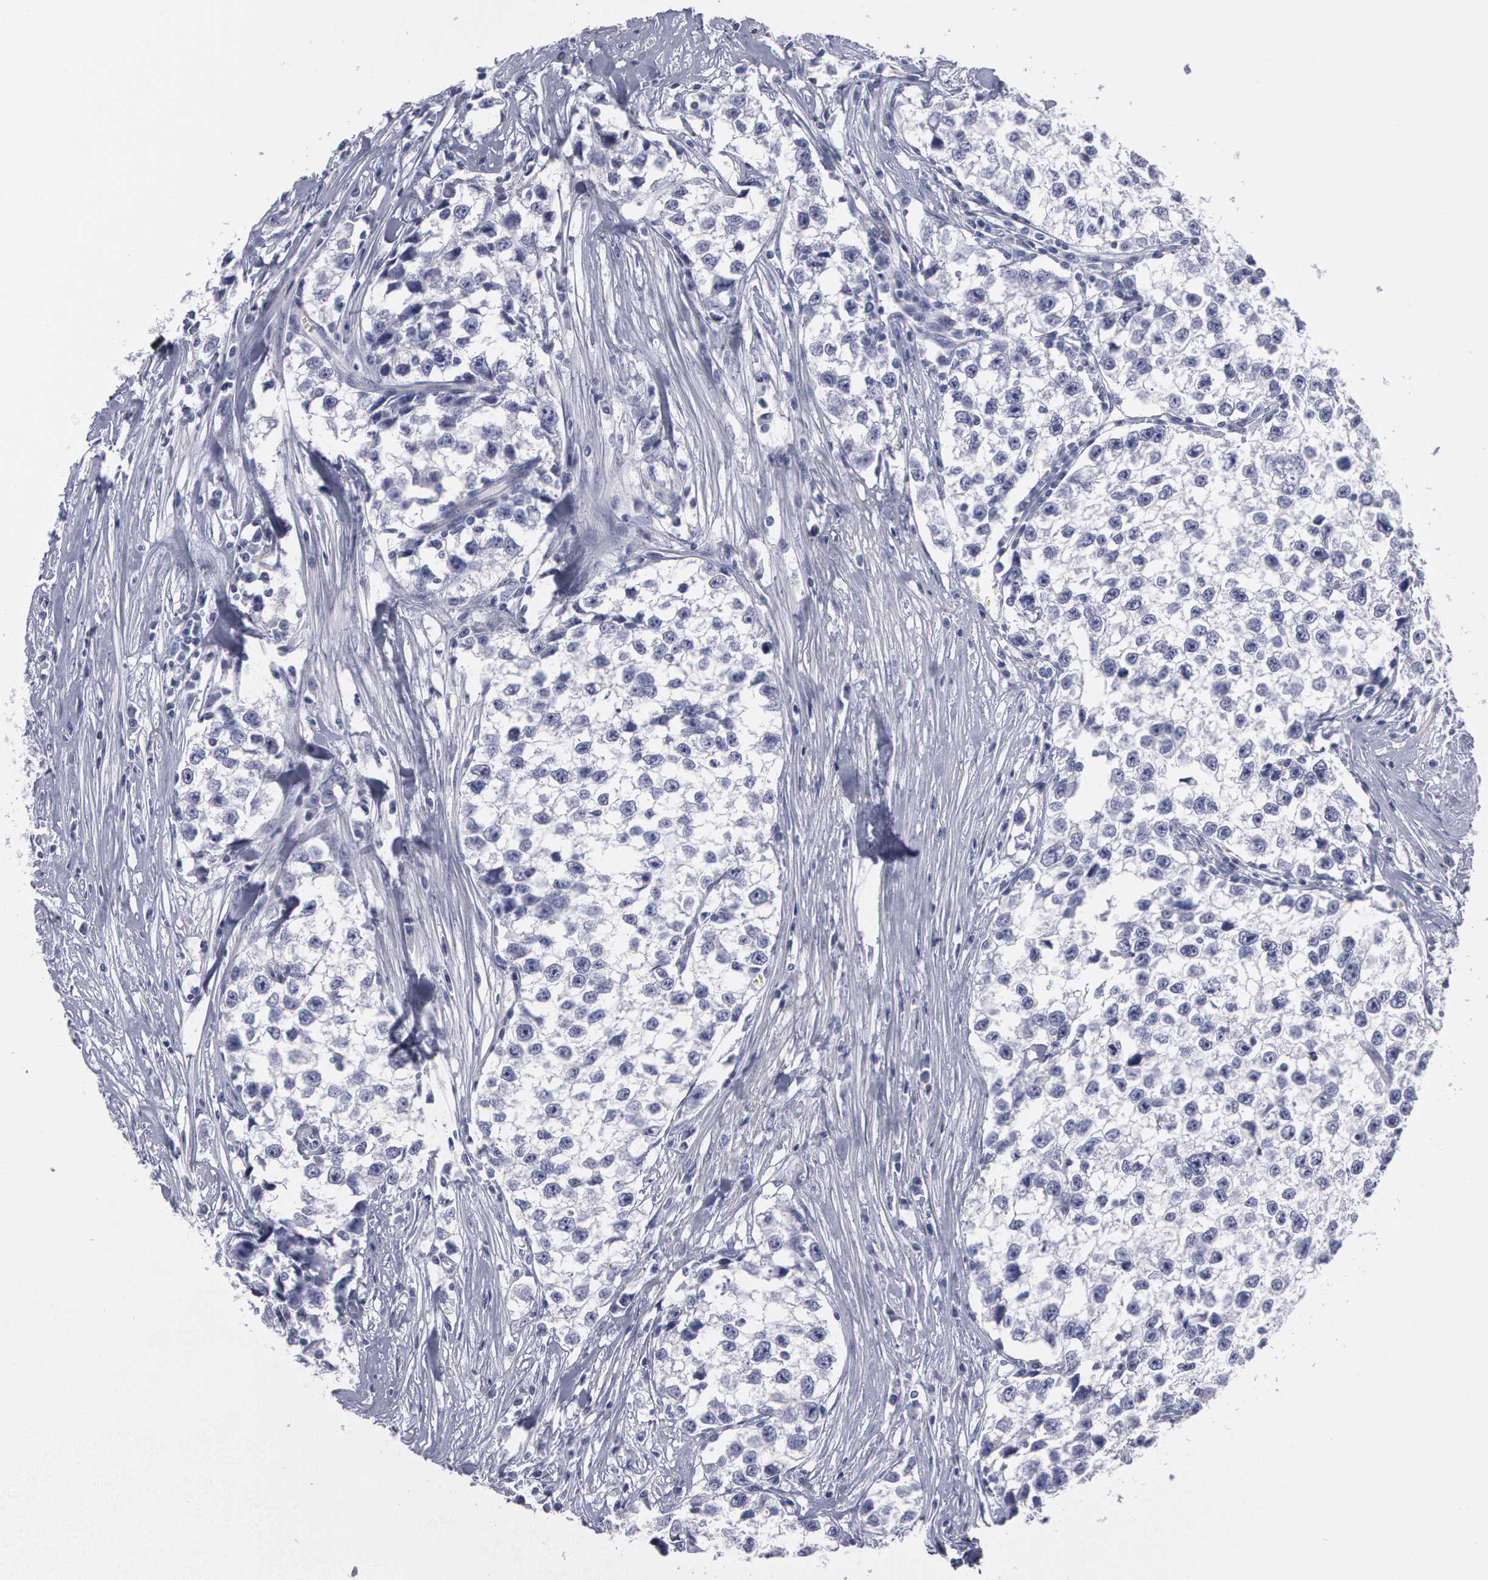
{"staining": {"intensity": "negative", "quantity": "none", "location": "none"}, "tissue": "testis cancer", "cell_type": "Tumor cells", "image_type": "cancer", "snomed": [{"axis": "morphology", "description": "Seminoma, NOS"}, {"axis": "morphology", "description": "Carcinoma, Embryonal, NOS"}, {"axis": "topography", "description": "Testis"}], "caption": "An immunohistochemistry (IHC) photomicrograph of testis cancer is shown. There is no staining in tumor cells of testis cancer.", "gene": "SMC1B", "patient": {"sex": "male", "age": 30}}